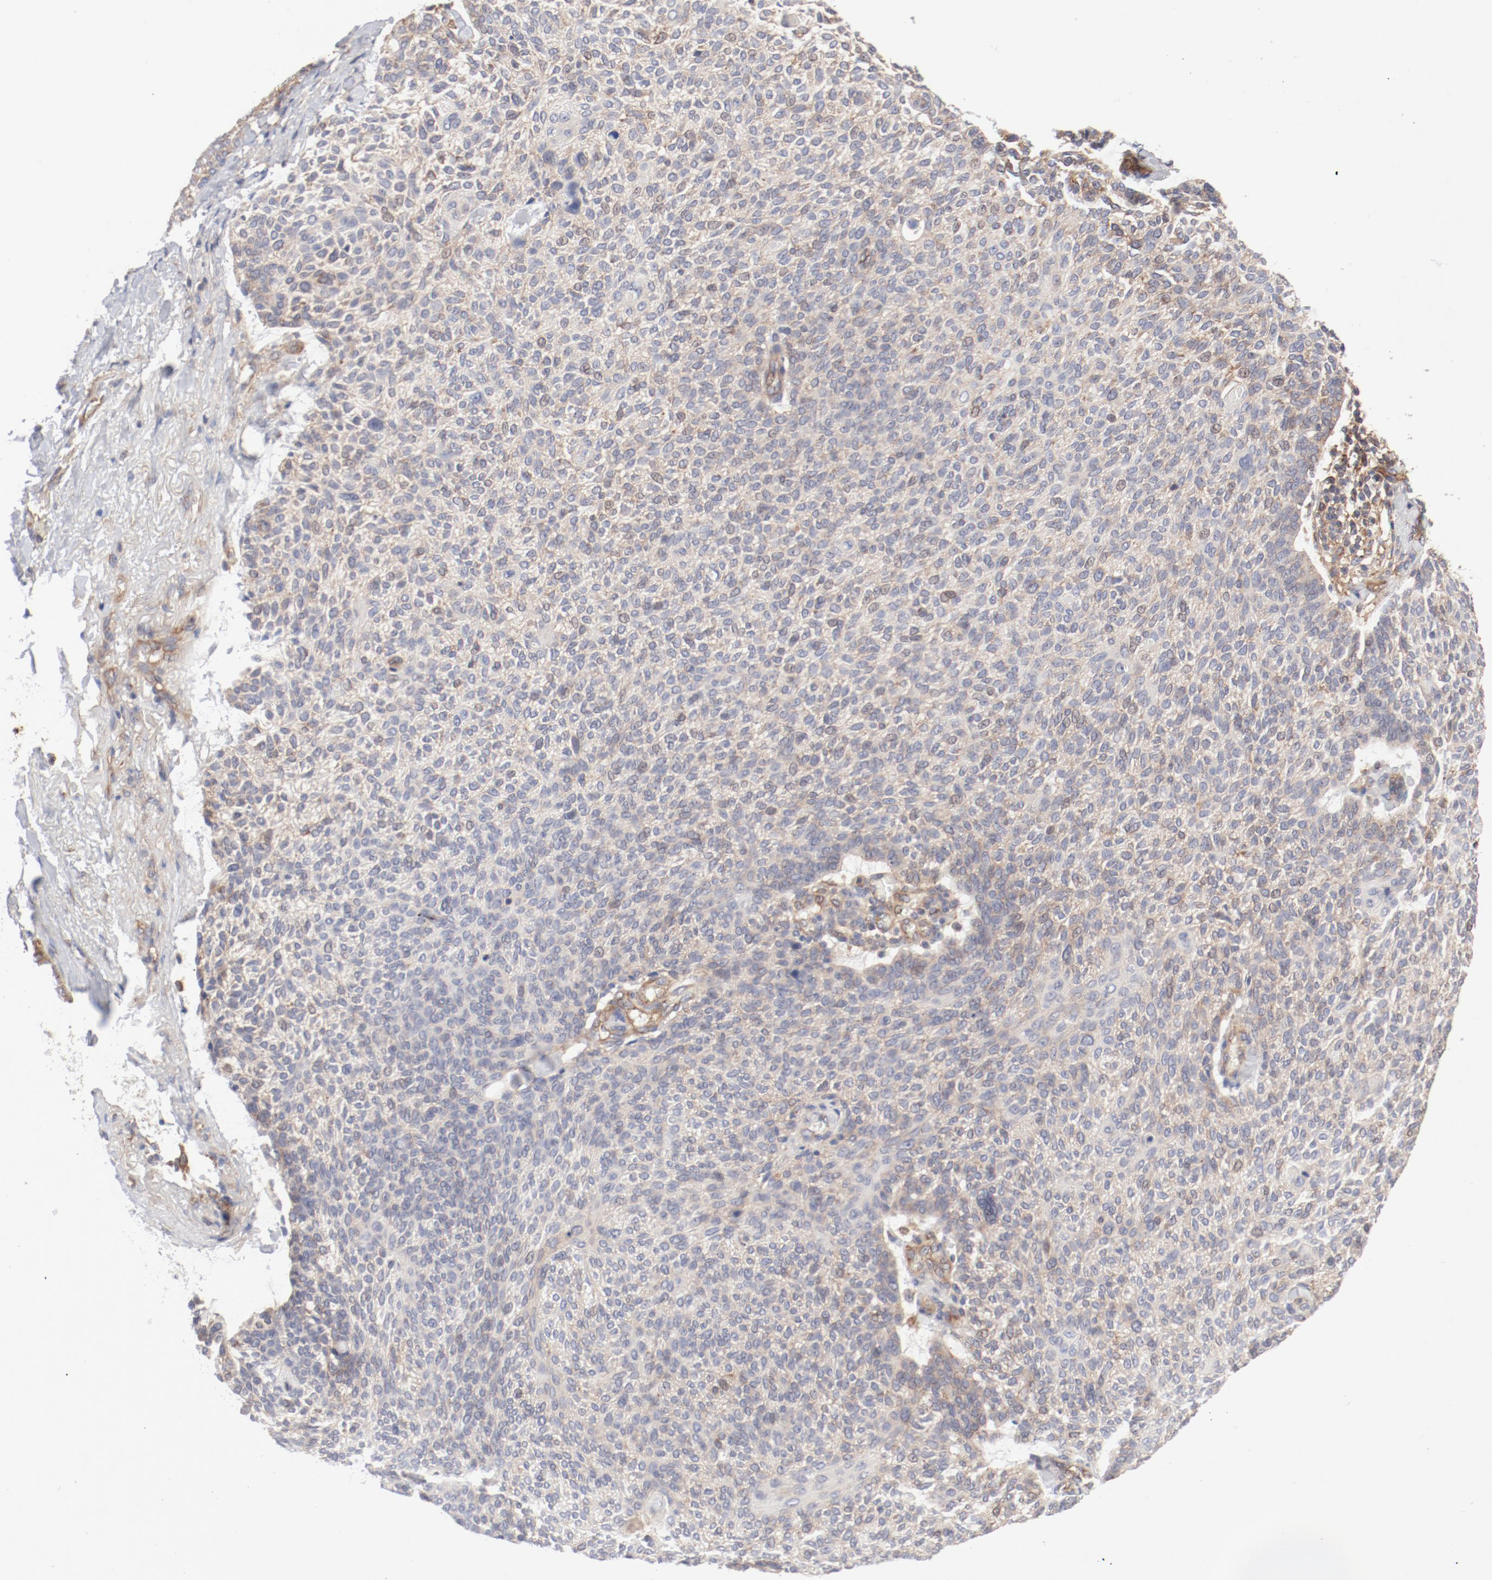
{"staining": {"intensity": "moderate", "quantity": "<25%", "location": "cytoplasmic/membranous"}, "tissue": "skin cancer", "cell_type": "Tumor cells", "image_type": "cancer", "snomed": [{"axis": "morphology", "description": "Normal tissue, NOS"}, {"axis": "morphology", "description": "Basal cell carcinoma"}, {"axis": "topography", "description": "Skin"}], "caption": "This is an image of immunohistochemistry staining of basal cell carcinoma (skin), which shows moderate positivity in the cytoplasmic/membranous of tumor cells.", "gene": "AP2A1", "patient": {"sex": "female", "age": 70}}